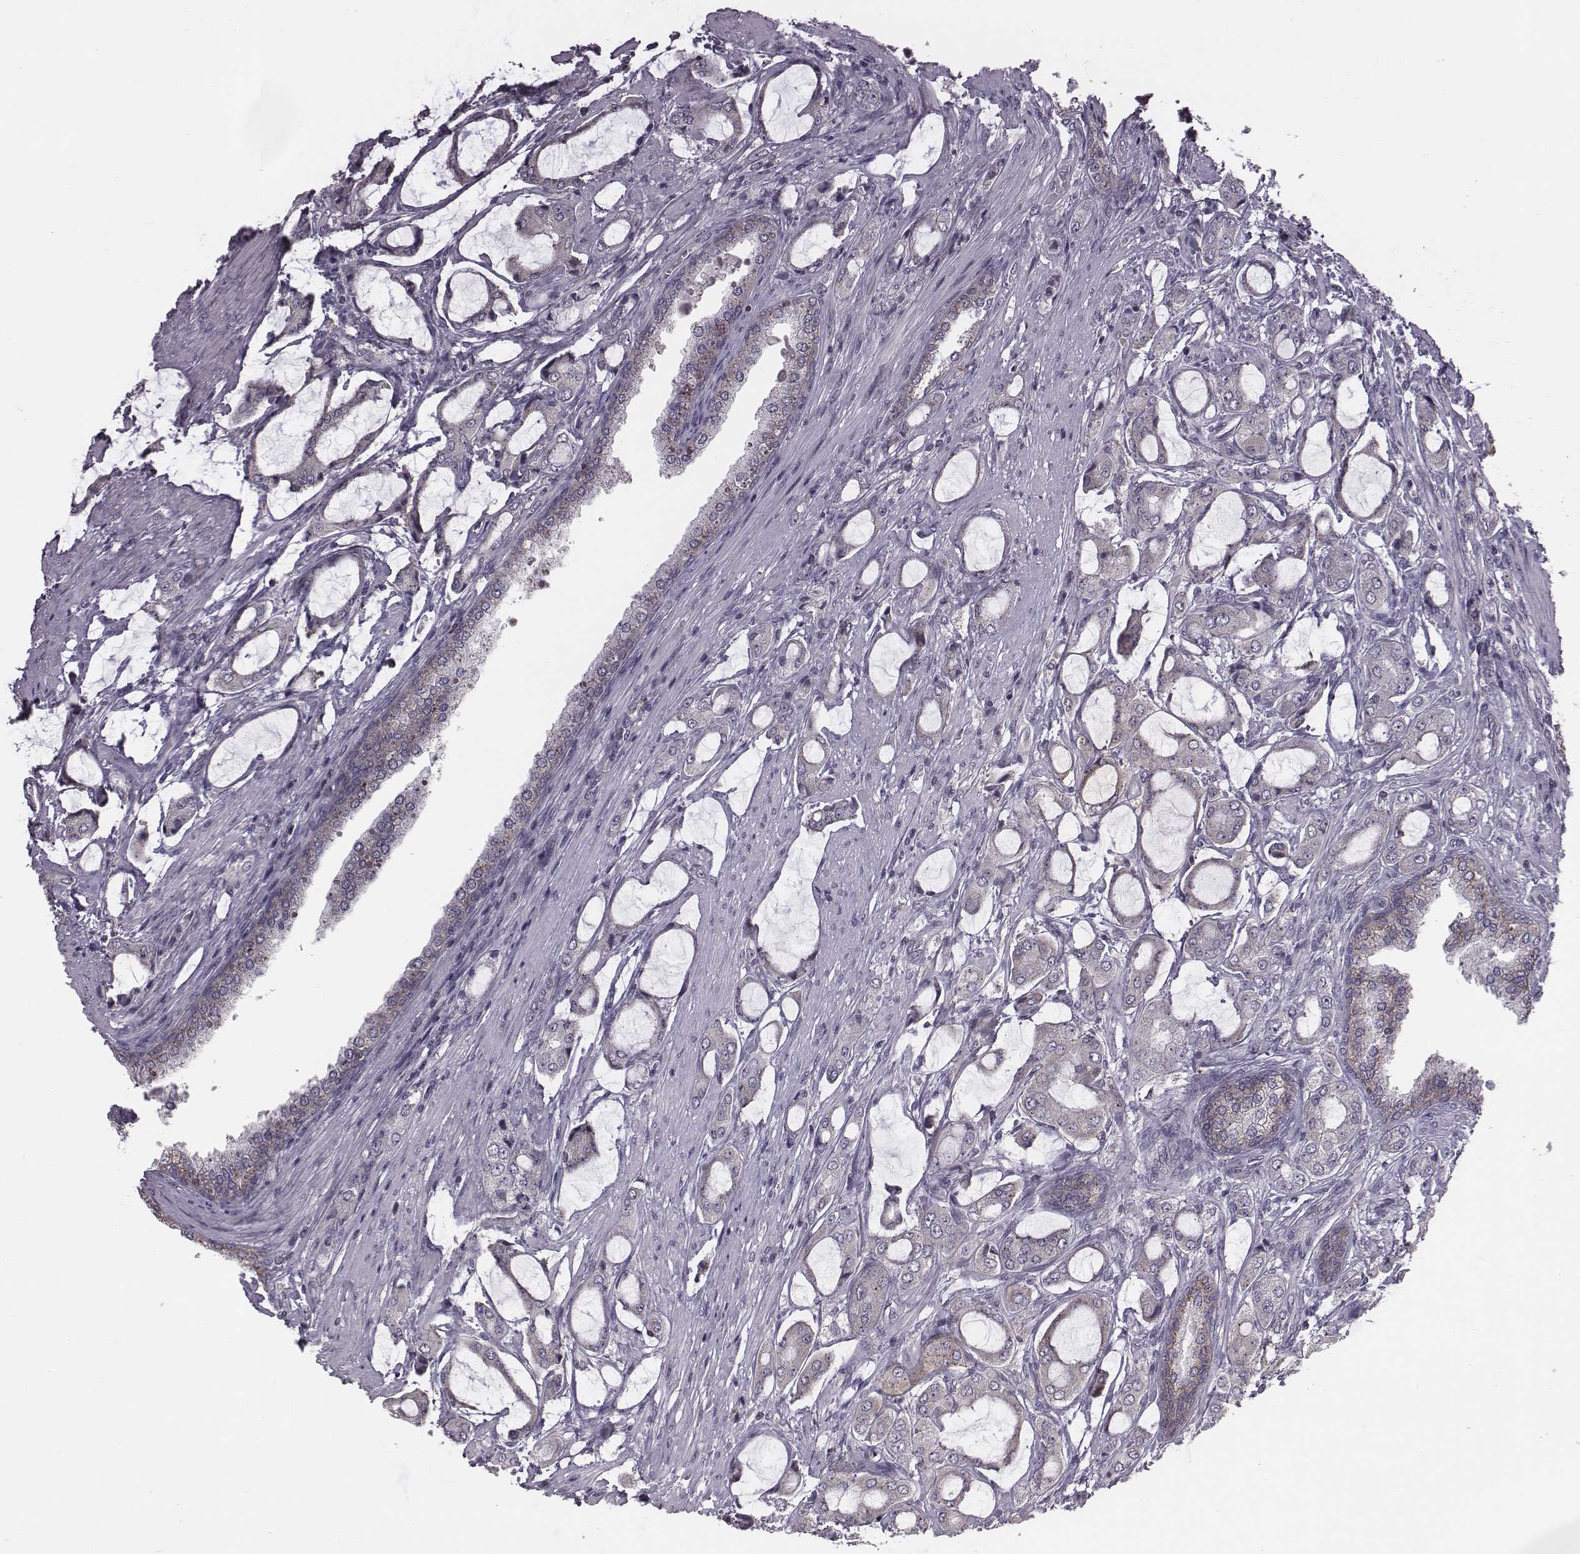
{"staining": {"intensity": "negative", "quantity": "none", "location": "none"}, "tissue": "prostate cancer", "cell_type": "Tumor cells", "image_type": "cancer", "snomed": [{"axis": "morphology", "description": "Adenocarcinoma, NOS"}, {"axis": "topography", "description": "Prostate"}], "caption": "A histopathology image of adenocarcinoma (prostate) stained for a protein reveals no brown staining in tumor cells.", "gene": "BICDL1", "patient": {"sex": "male", "age": 63}}